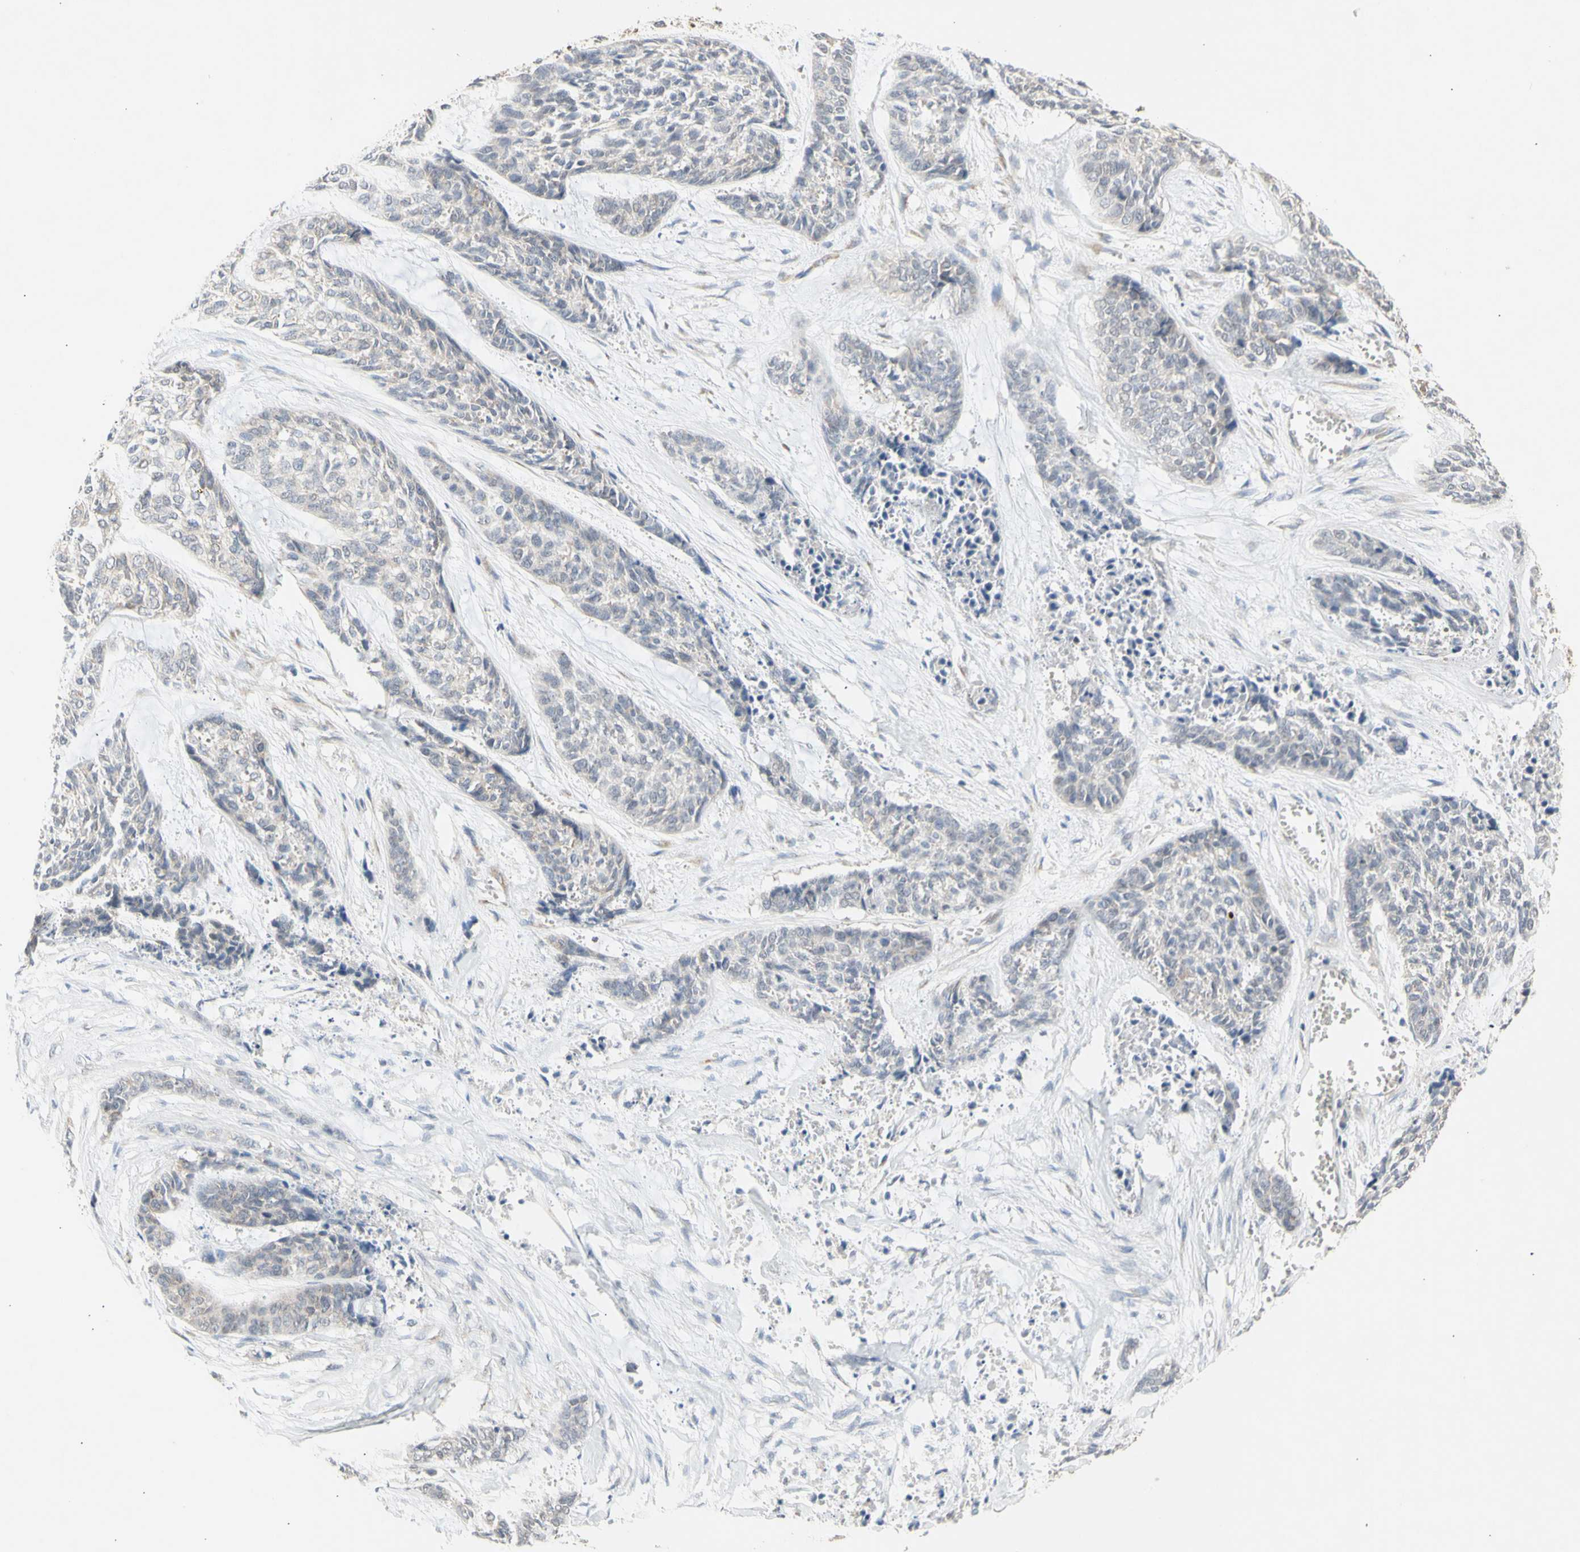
{"staining": {"intensity": "negative", "quantity": "none", "location": "none"}, "tissue": "skin cancer", "cell_type": "Tumor cells", "image_type": "cancer", "snomed": [{"axis": "morphology", "description": "Basal cell carcinoma"}, {"axis": "topography", "description": "Skin"}], "caption": "Skin basal cell carcinoma stained for a protein using immunohistochemistry displays no expression tumor cells.", "gene": "NLRP1", "patient": {"sex": "female", "age": 64}}